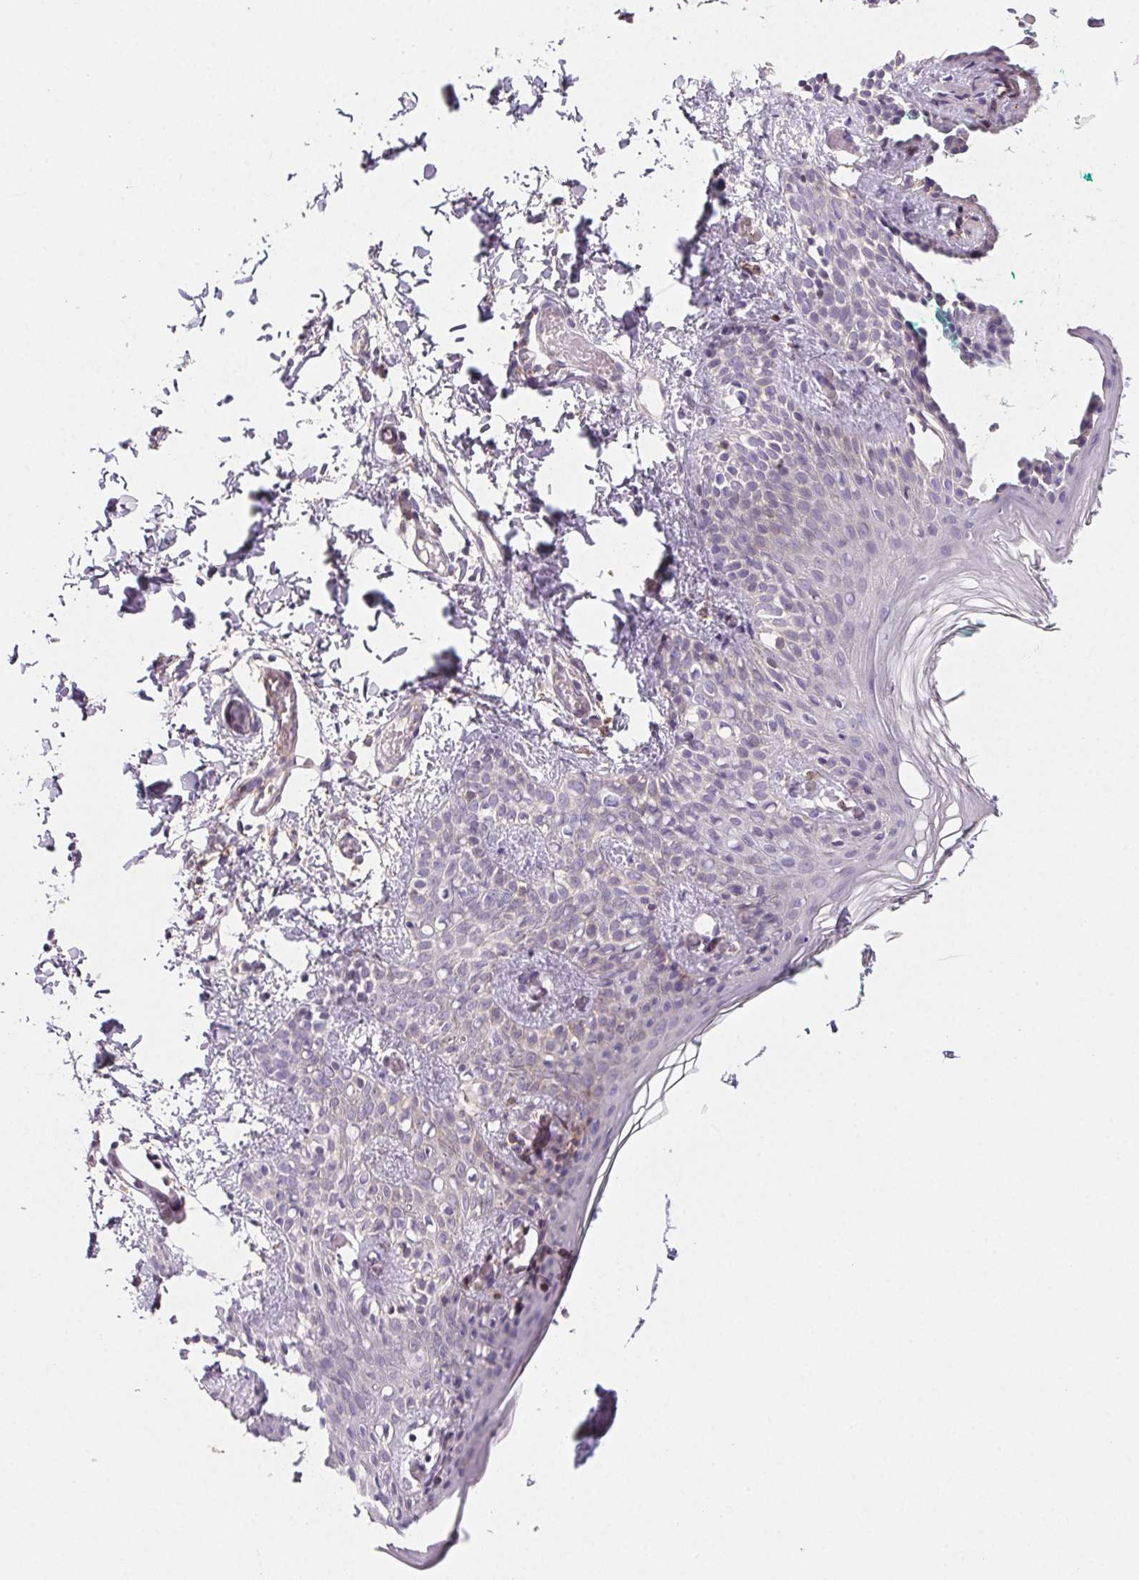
{"staining": {"intensity": "moderate", "quantity": "25%-75%", "location": "cytoplasmic/membranous"}, "tissue": "skin", "cell_type": "Fibroblasts", "image_type": "normal", "snomed": [{"axis": "morphology", "description": "Normal tissue, NOS"}, {"axis": "topography", "description": "Skin"}], "caption": "Skin was stained to show a protein in brown. There is medium levels of moderate cytoplasmic/membranous staining in approximately 25%-75% of fibroblasts. (DAB IHC, brown staining for protein, blue staining for nuclei).", "gene": "GBP1", "patient": {"sex": "male", "age": 16}}